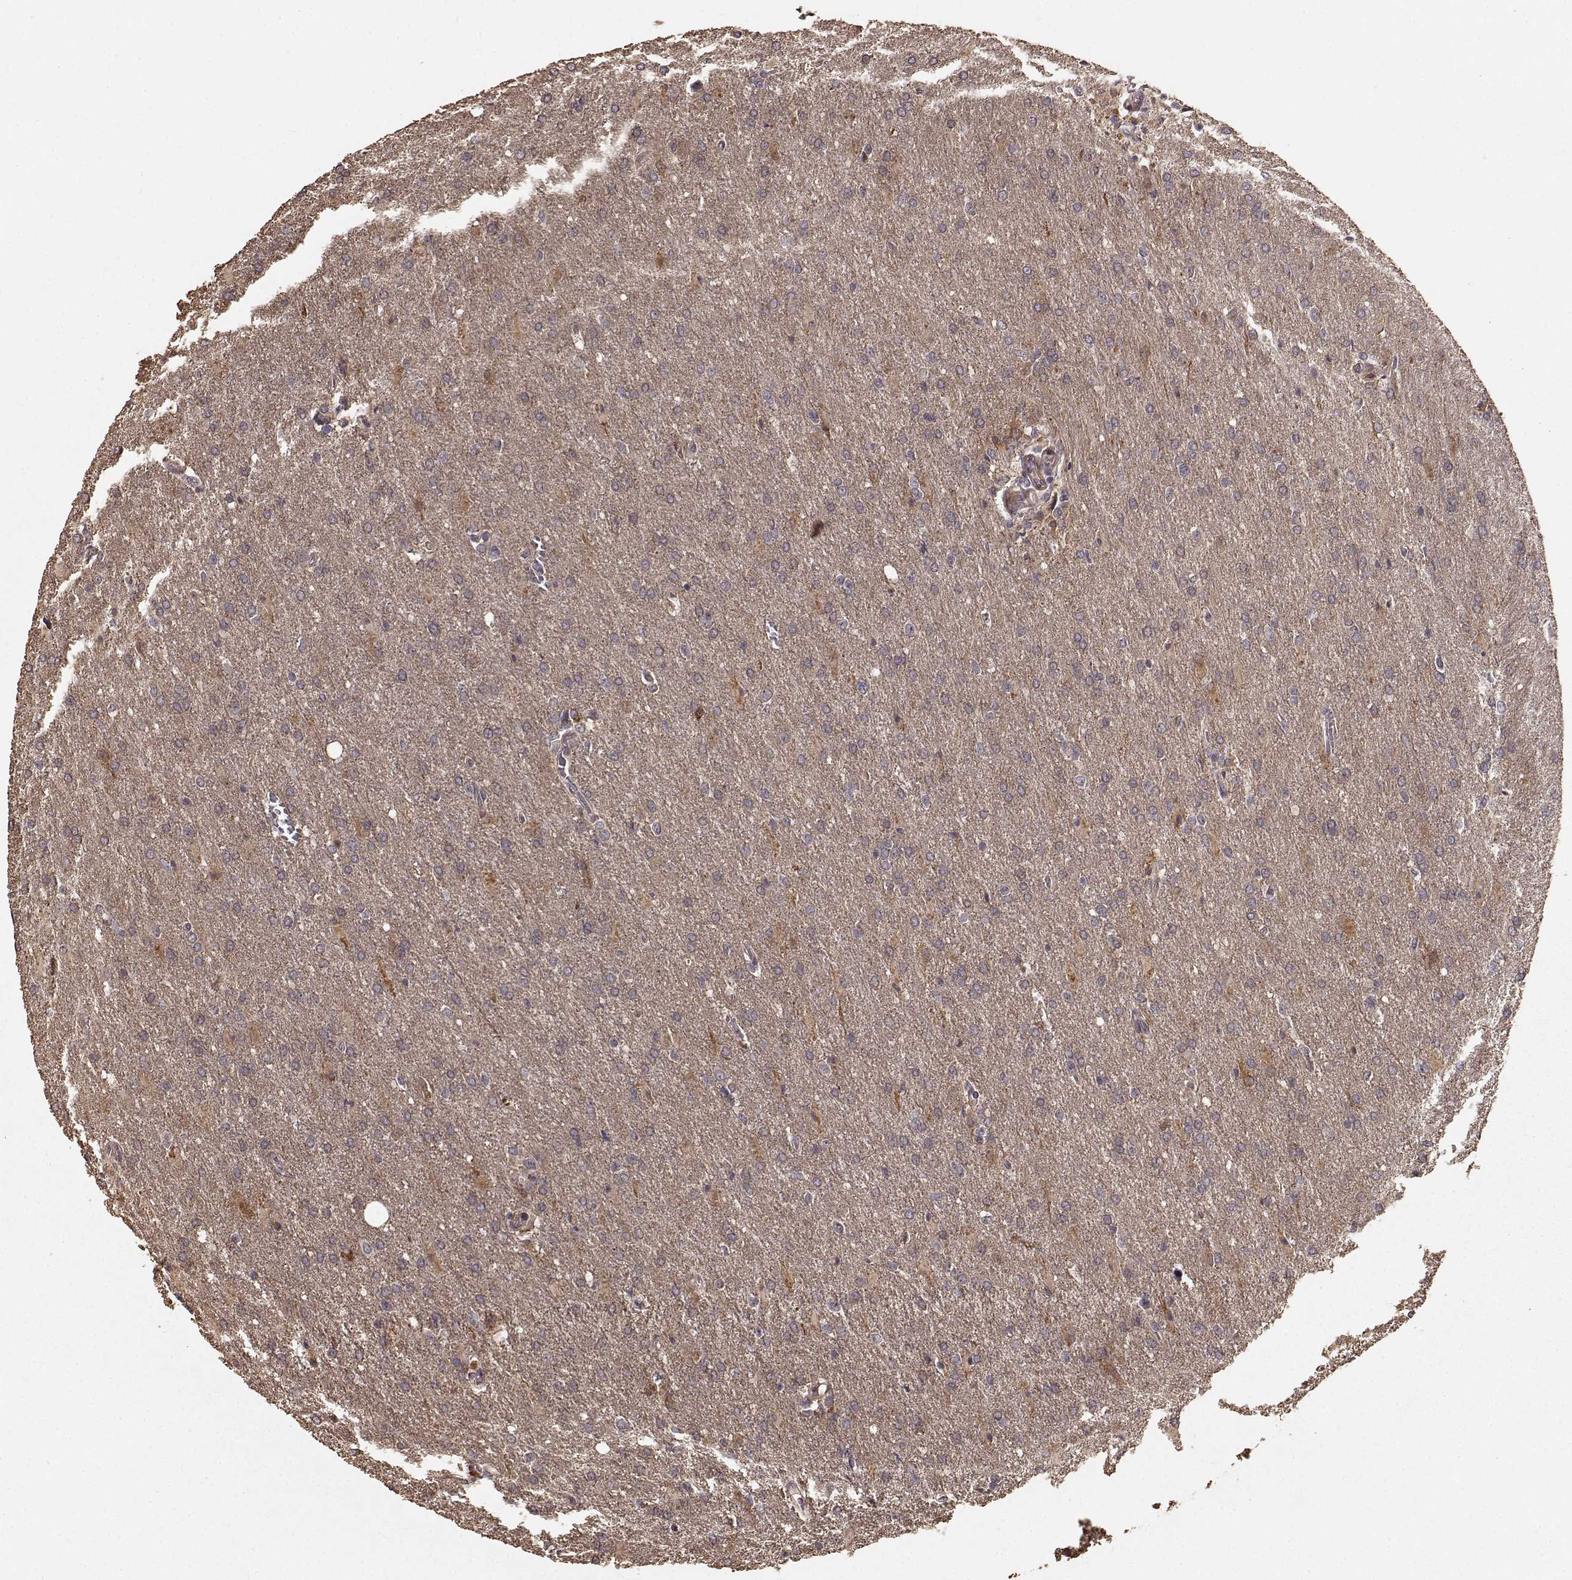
{"staining": {"intensity": "weak", "quantity": "25%-75%", "location": "cytoplasmic/membranous"}, "tissue": "glioma", "cell_type": "Tumor cells", "image_type": "cancer", "snomed": [{"axis": "morphology", "description": "Glioma, malignant, High grade"}, {"axis": "topography", "description": "Brain"}], "caption": "Protein expression by IHC reveals weak cytoplasmic/membranous expression in approximately 25%-75% of tumor cells in glioma.", "gene": "USP15", "patient": {"sex": "male", "age": 68}}